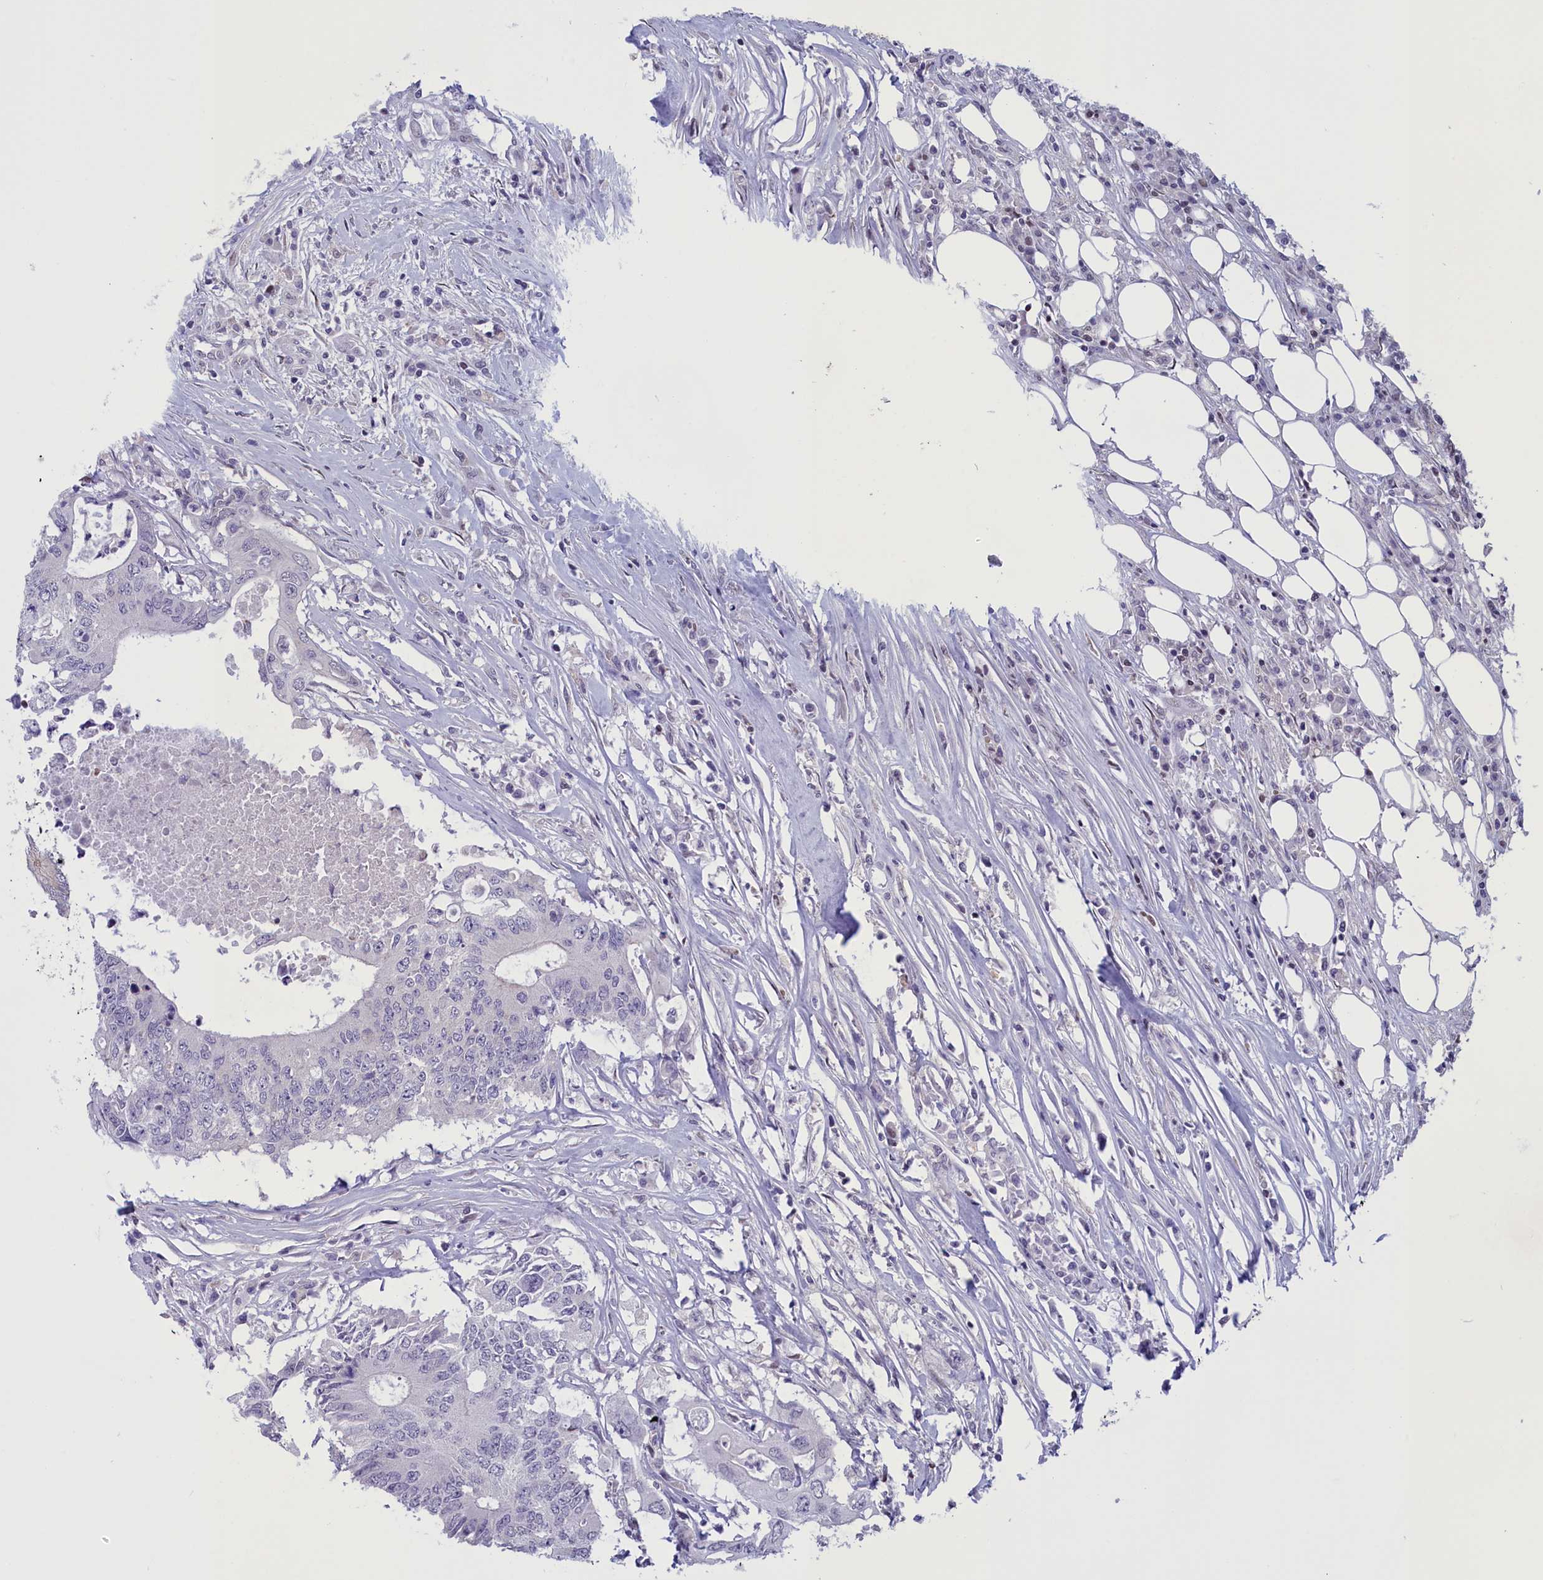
{"staining": {"intensity": "negative", "quantity": "none", "location": "none"}, "tissue": "colorectal cancer", "cell_type": "Tumor cells", "image_type": "cancer", "snomed": [{"axis": "morphology", "description": "Adenocarcinoma, NOS"}, {"axis": "topography", "description": "Colon"}], "caption": "The IHC histopathology image has no significant staining in tumor cells of adenocarcinoma (colorectal) tissue.", "gene": "CORO2A", "patient": {"sex": "male", "age": 71}}